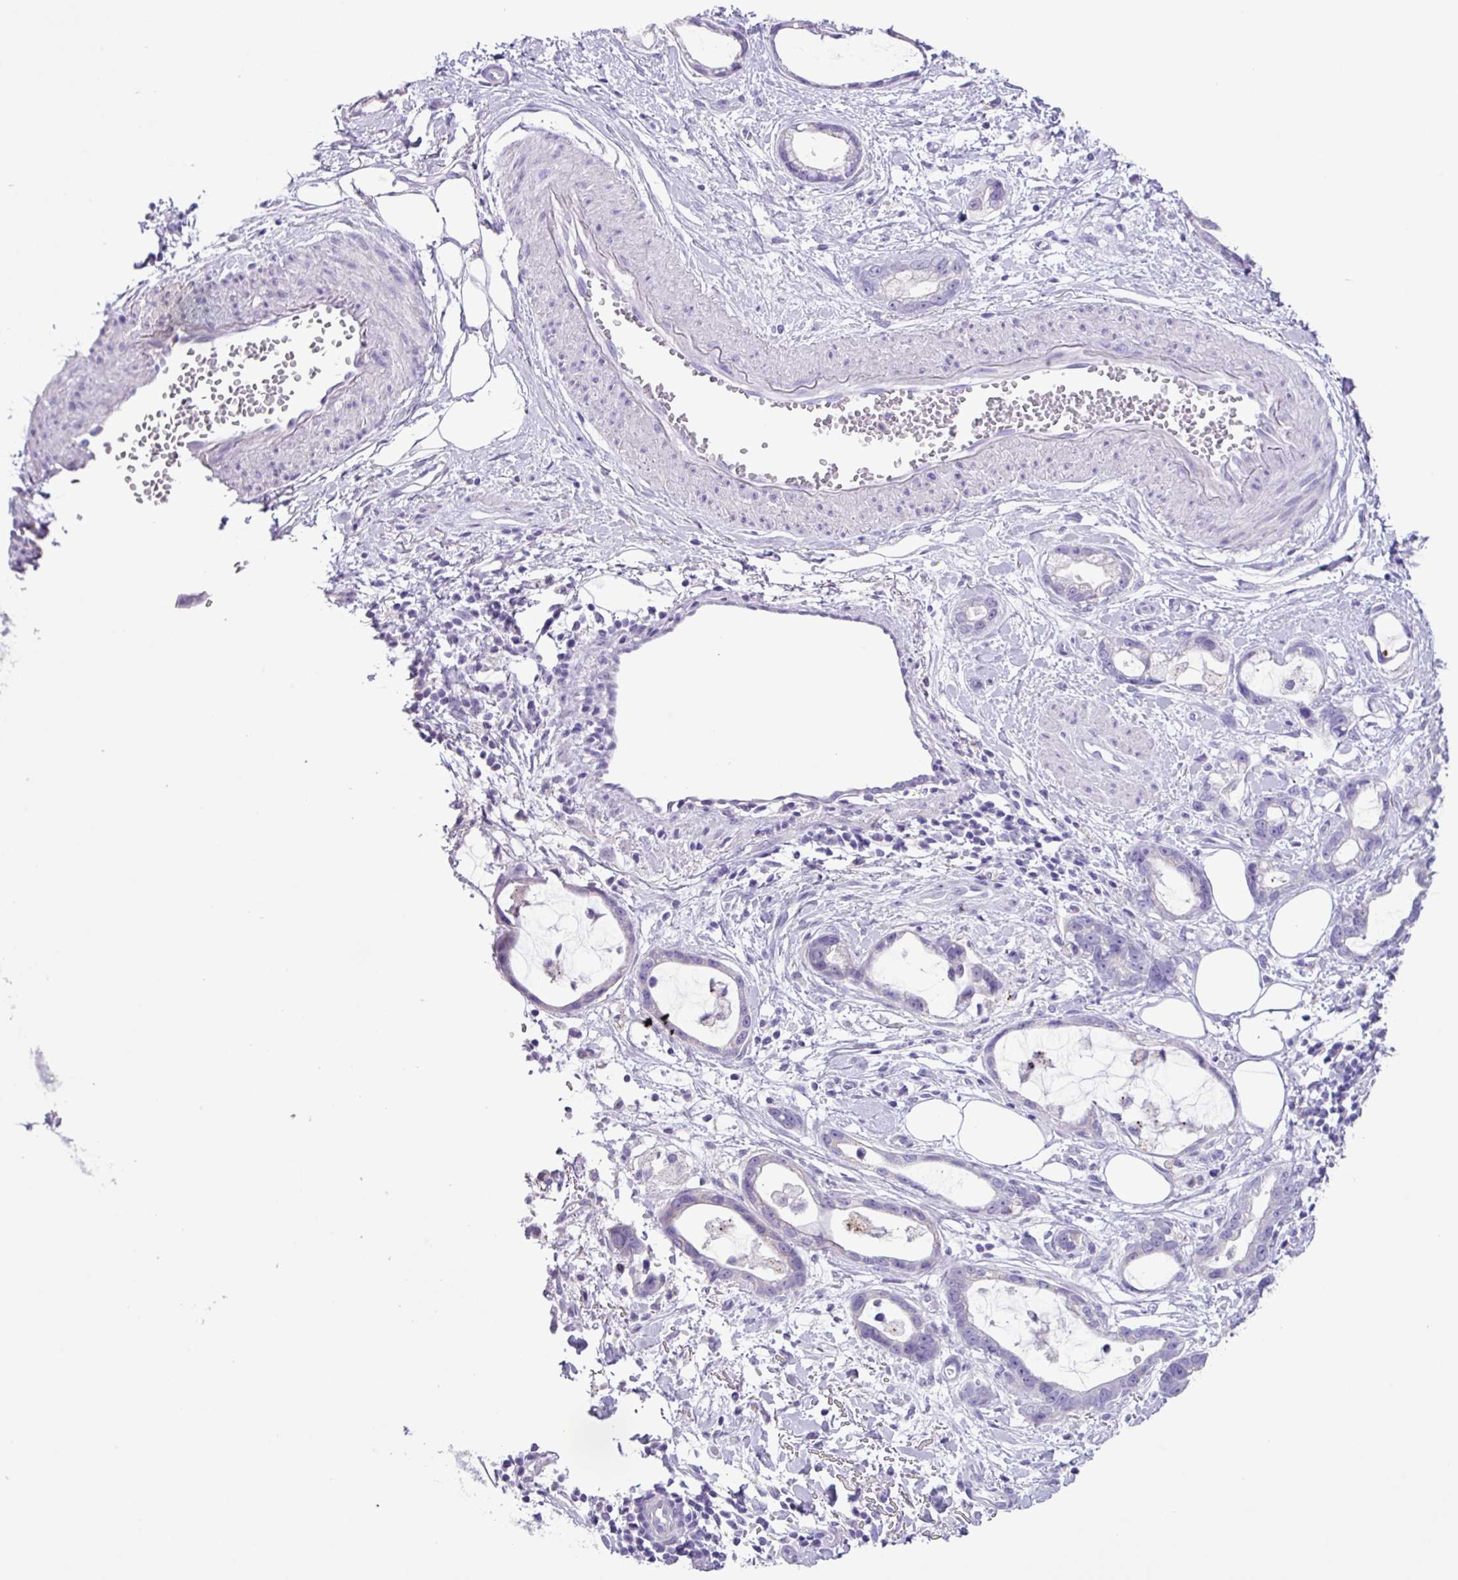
{"staining": {"intensity": "negative", "quantity": "none", "location": "none"}, "tissue": "stomach cancer", "cell_type": "Tumor cells", "image_type": "cancer", "snomed": [{"axis": "morphology", "description": "Adenocarcinoma, NOS"}, {"axis": "topography", "description": "Stomach"}], "caption": "This is an IHC photomicrograph of stomach cancer (adenocarcinoma). There is no staining in tumor cells.", "gene": "CYSTM1", "patient": {"sex": "male", "age": 55}}